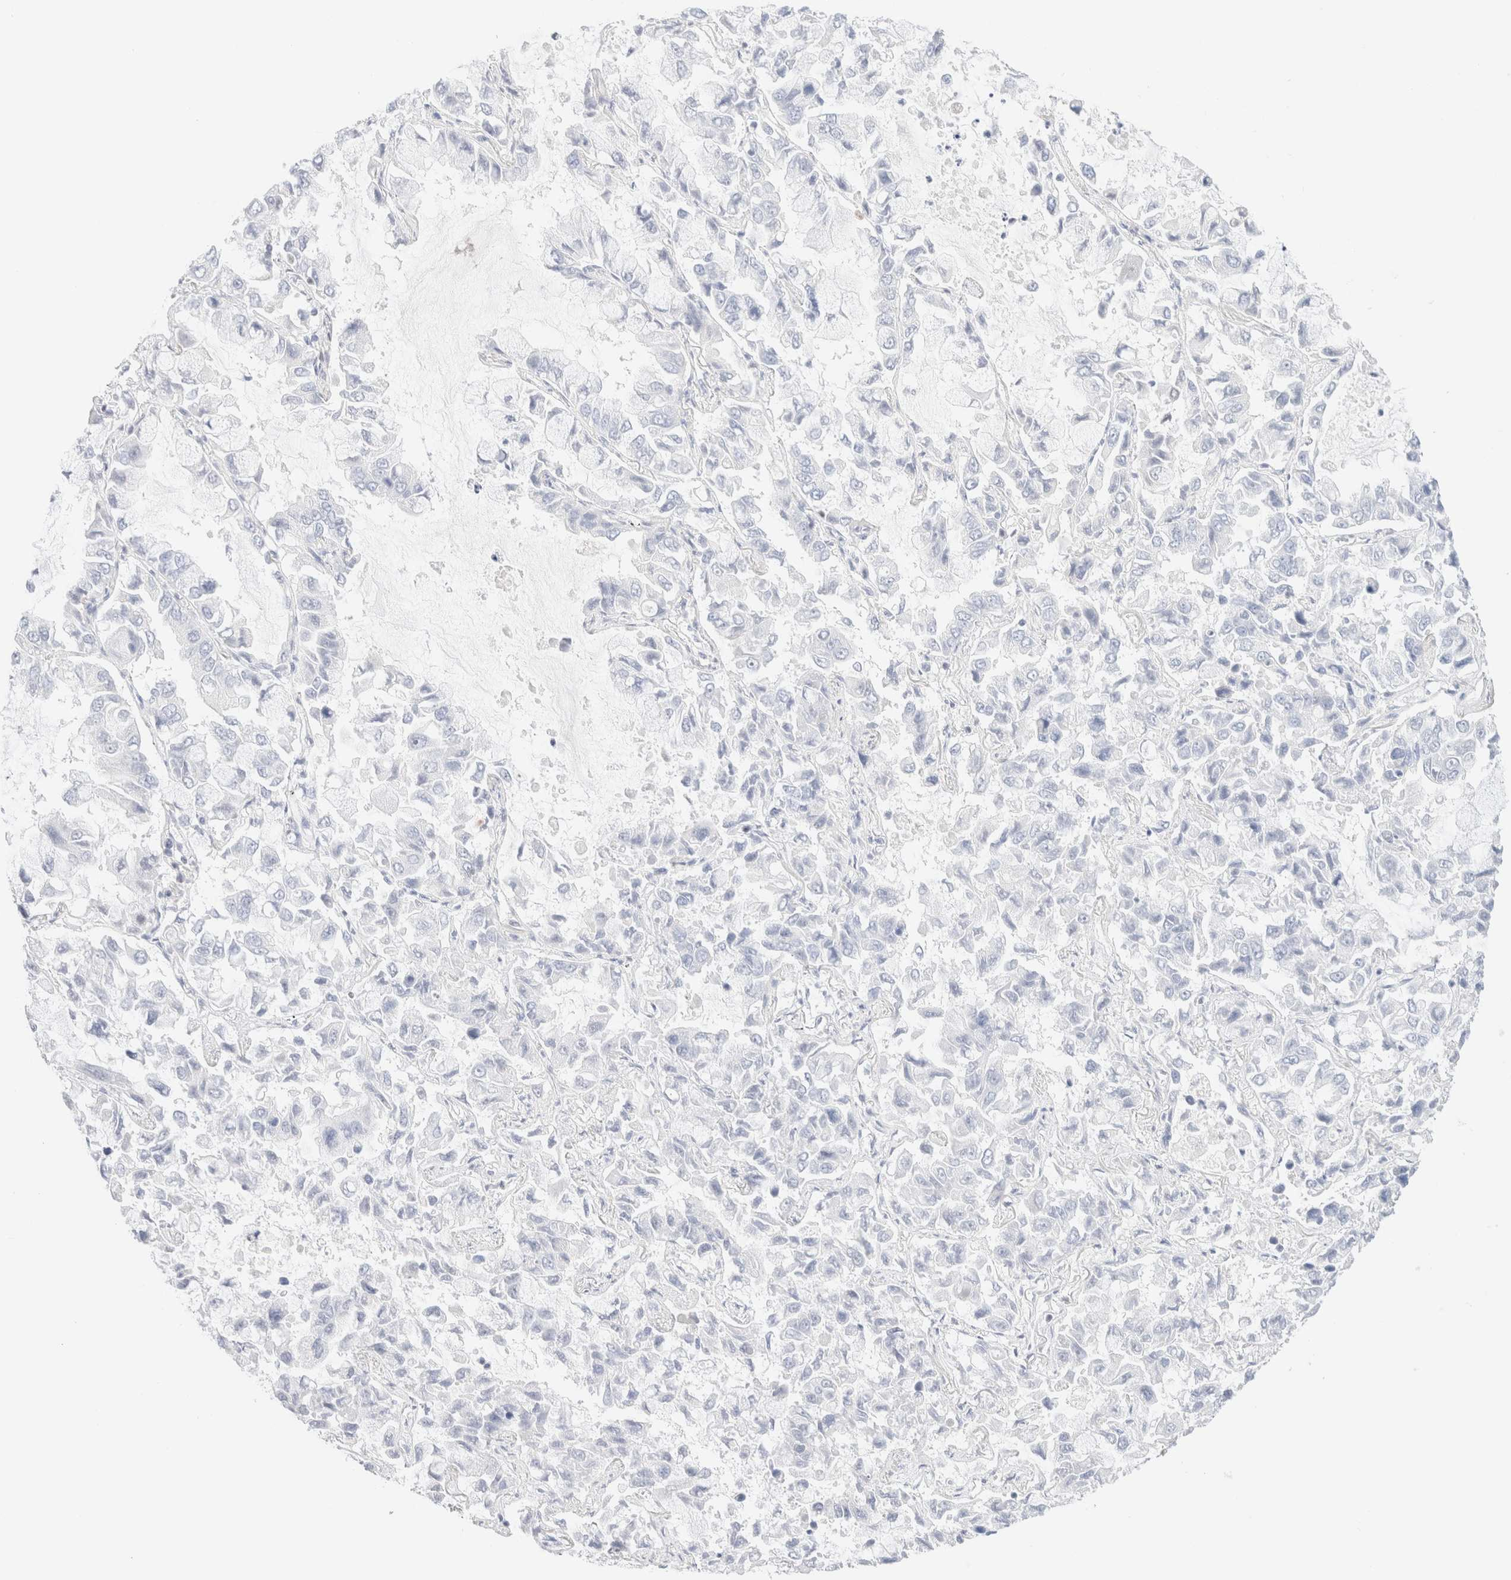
{"staining": {"intensity": "negative", "quantity": "none", "location": "none"}, "tissue": "lung cancer", "cell_type": "Tumor cells", "image_type": "cancer", "snomed": [{"axis": "morphology", "description": "Adenocarcinoma, NOS"}, {"axis": "topography", "description": "Lung"}], "caption": "Tumor cells show no significant protein staining in lung adenocarcinoma.", "gene": "IKZF3", "patient": {"sex": "male", "age": 64}}